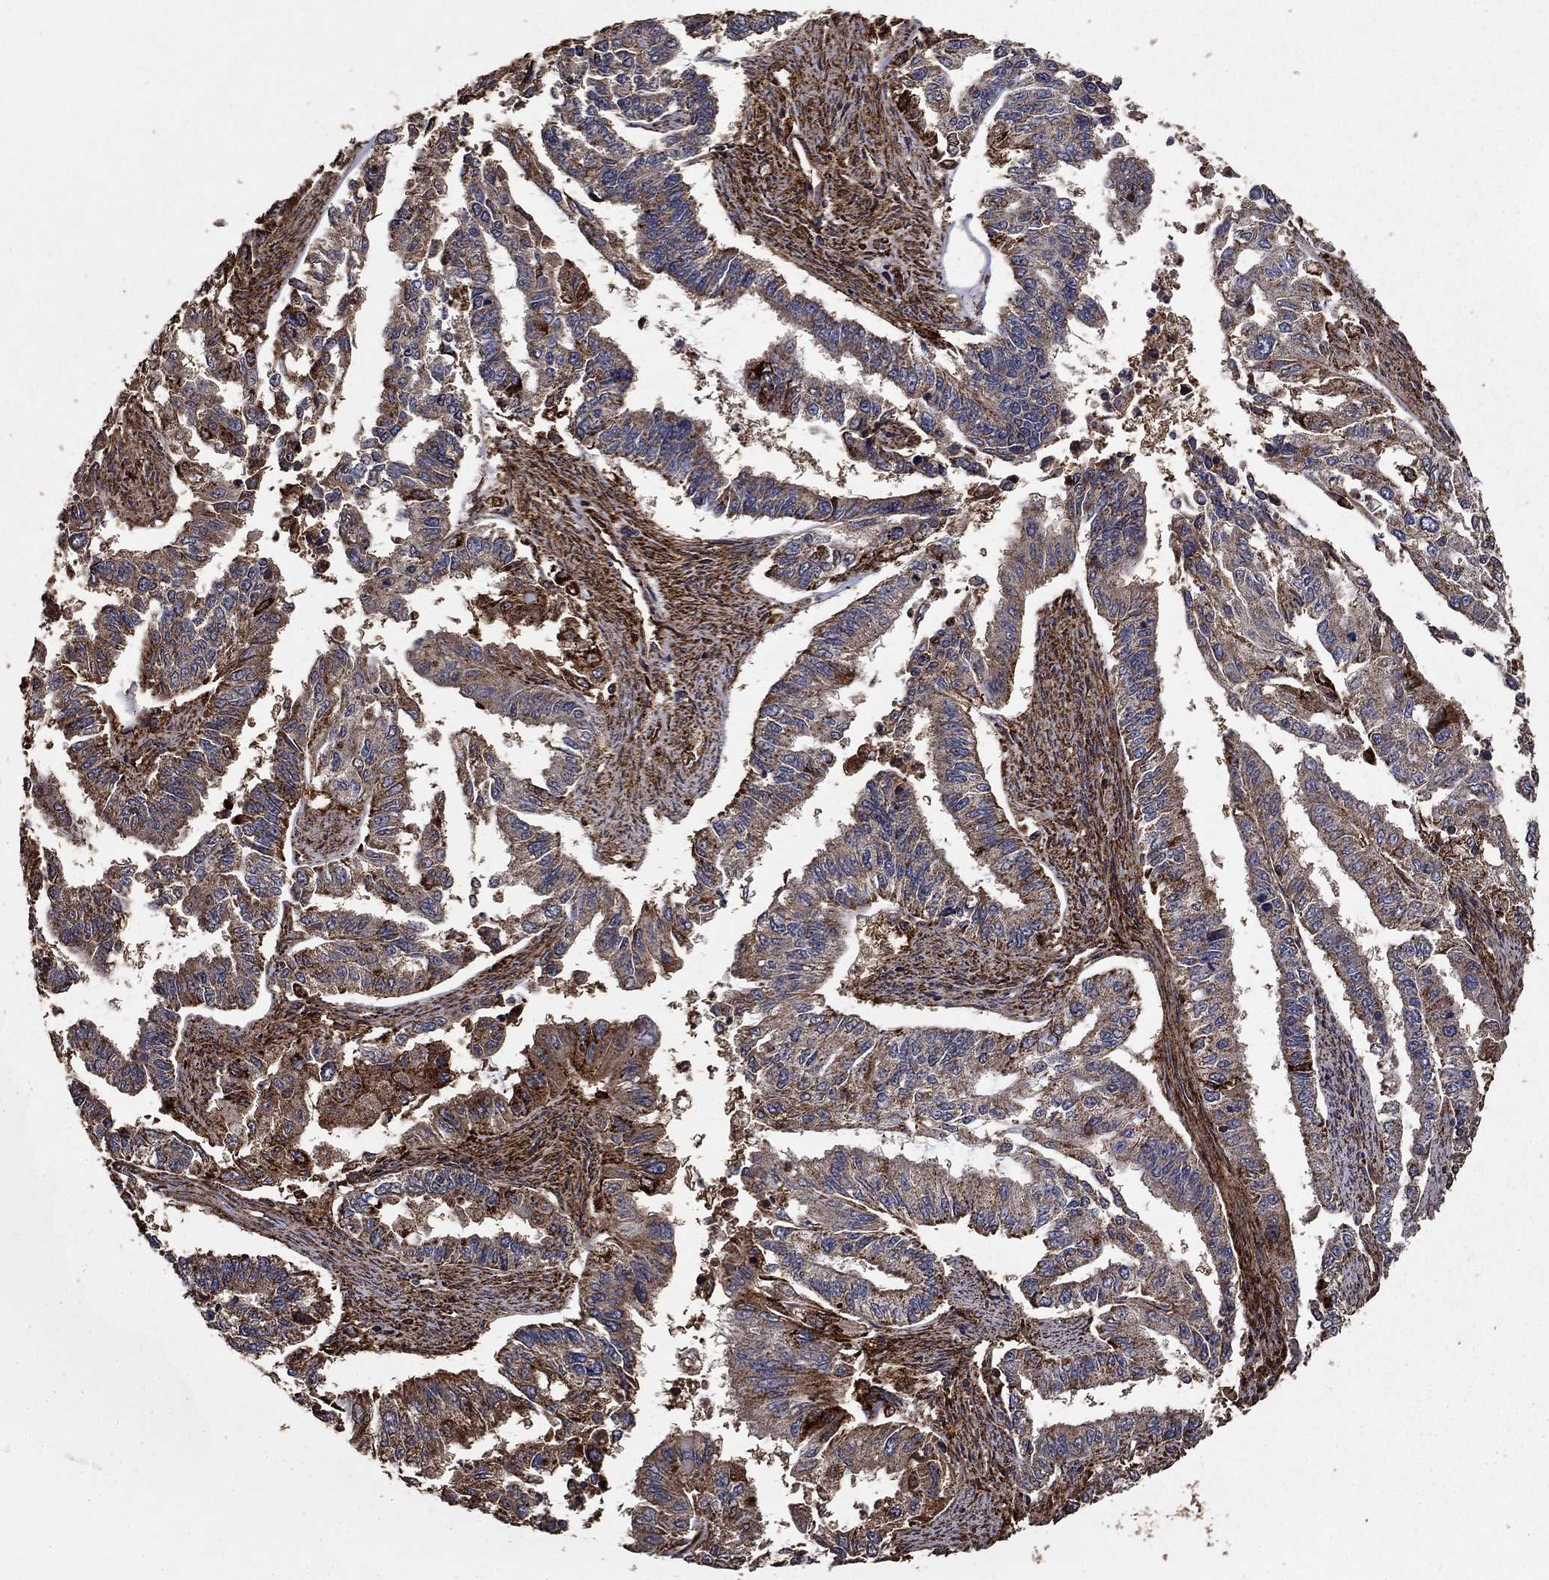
{"staining": {"intensity": "moderate", "quantity": ">75%", "location": "cytoplasmic/membranous"}, "tissue": "endometrial cancer", "cell_type": "Tumor cells", "image_type": "cancer", "snomed": [{"axis": "morphology", "description": "Adenocarcinoma, NOS"}, {"axis": "topography", "description": "Uterus"}], "caption": "Brown immunohistochemical staining in adenocarcinoma (endometrial) exhibits moderate cytoplasmic/membranous positivity in approximately >75% of tumor cells.", "gene": "IFRD1", "patient": {"sex": "female", "age": 59}}